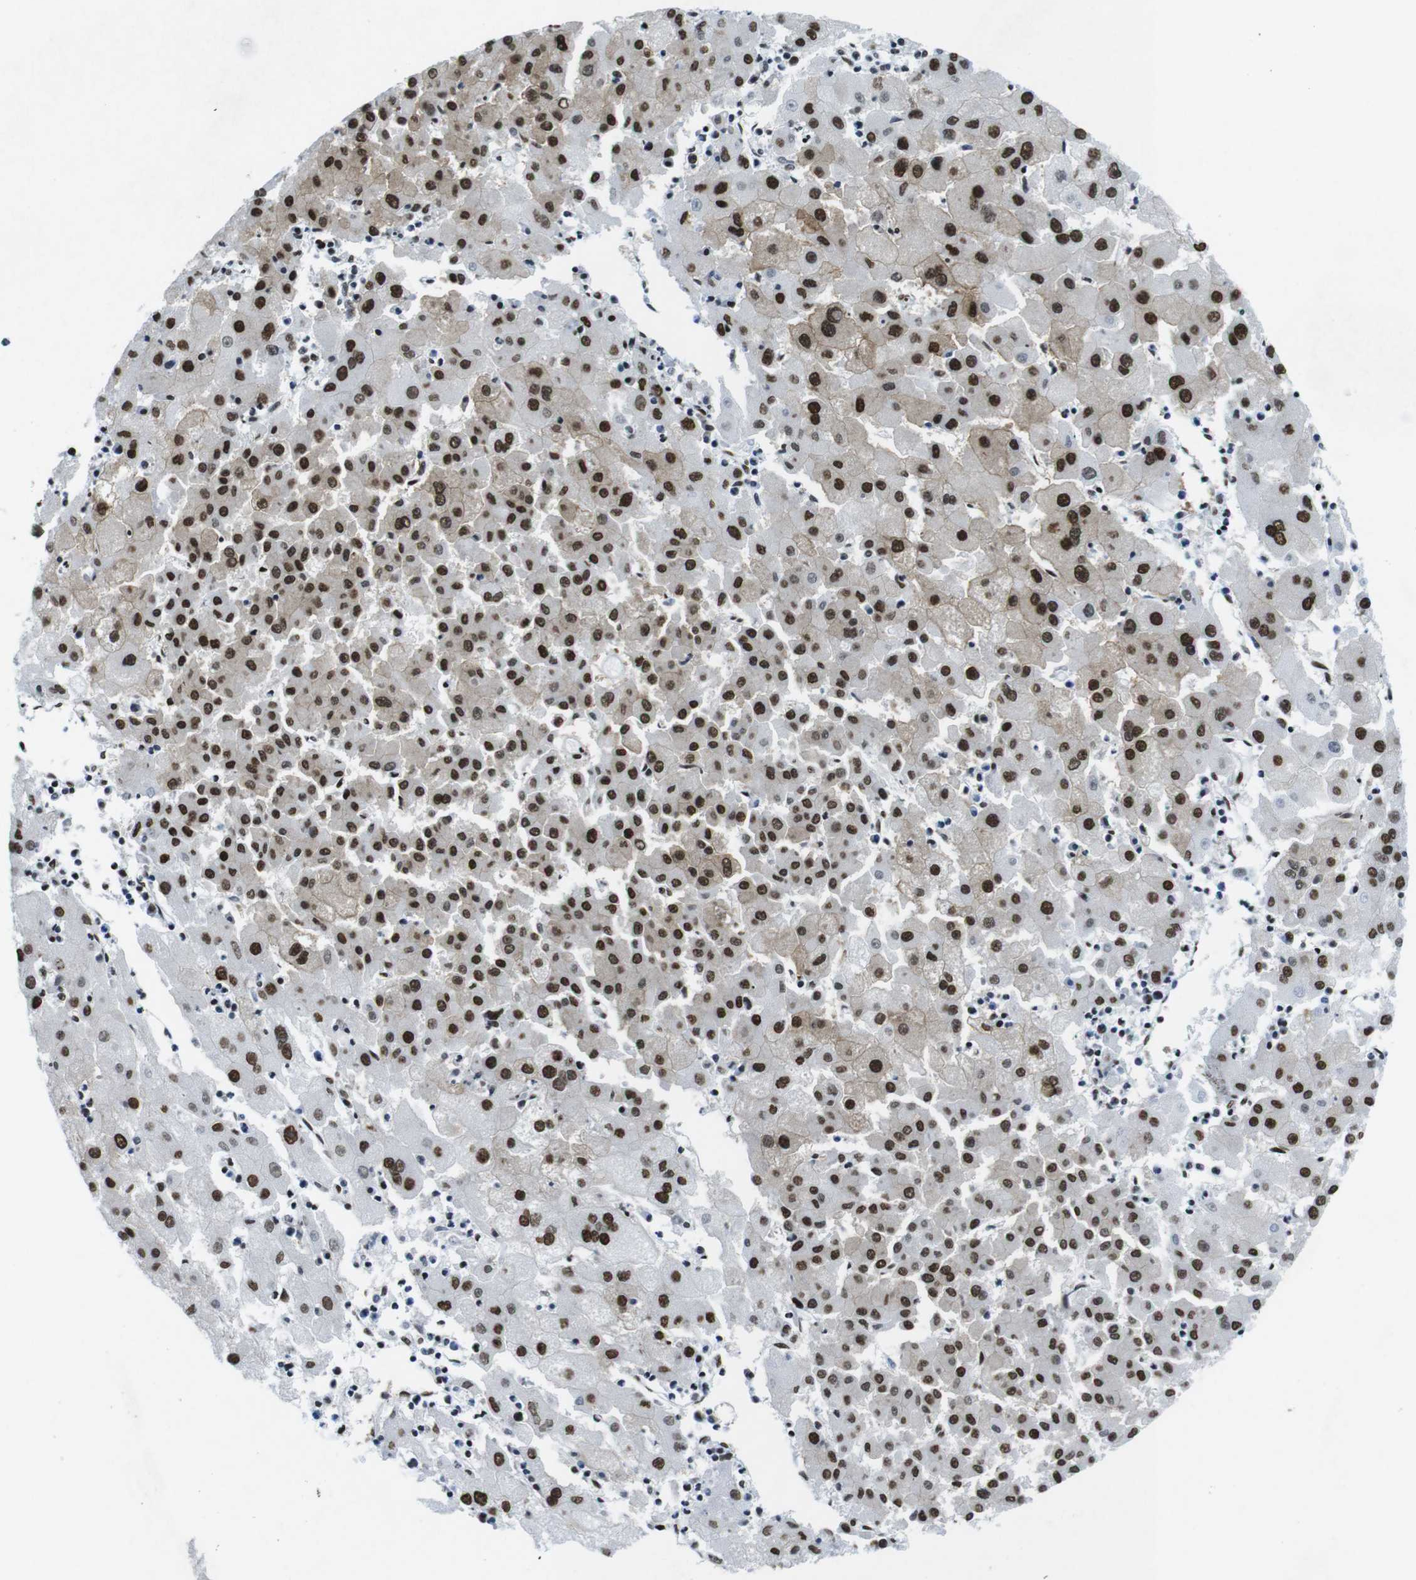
{"staining": {"intensity": "strong", "quantity": ">75%", "location": "nuclear"}, "tissue": "liver cancer", "cell_type": "Tumor cells", "image_type": "cancer", "snomed": [{"axis": "morphology", "description": "Carcinoma, Hepatocellular, NOS"}, {"axis": "topography", "description": "Liver"}], "caption": "Immunohistochemical staining of human liver cancer reveals high levels of strong nuclear protein staining in about >75% of tumor cells.", "gene": "CITED2", "patient": {"sex": "male", "age": 72}}